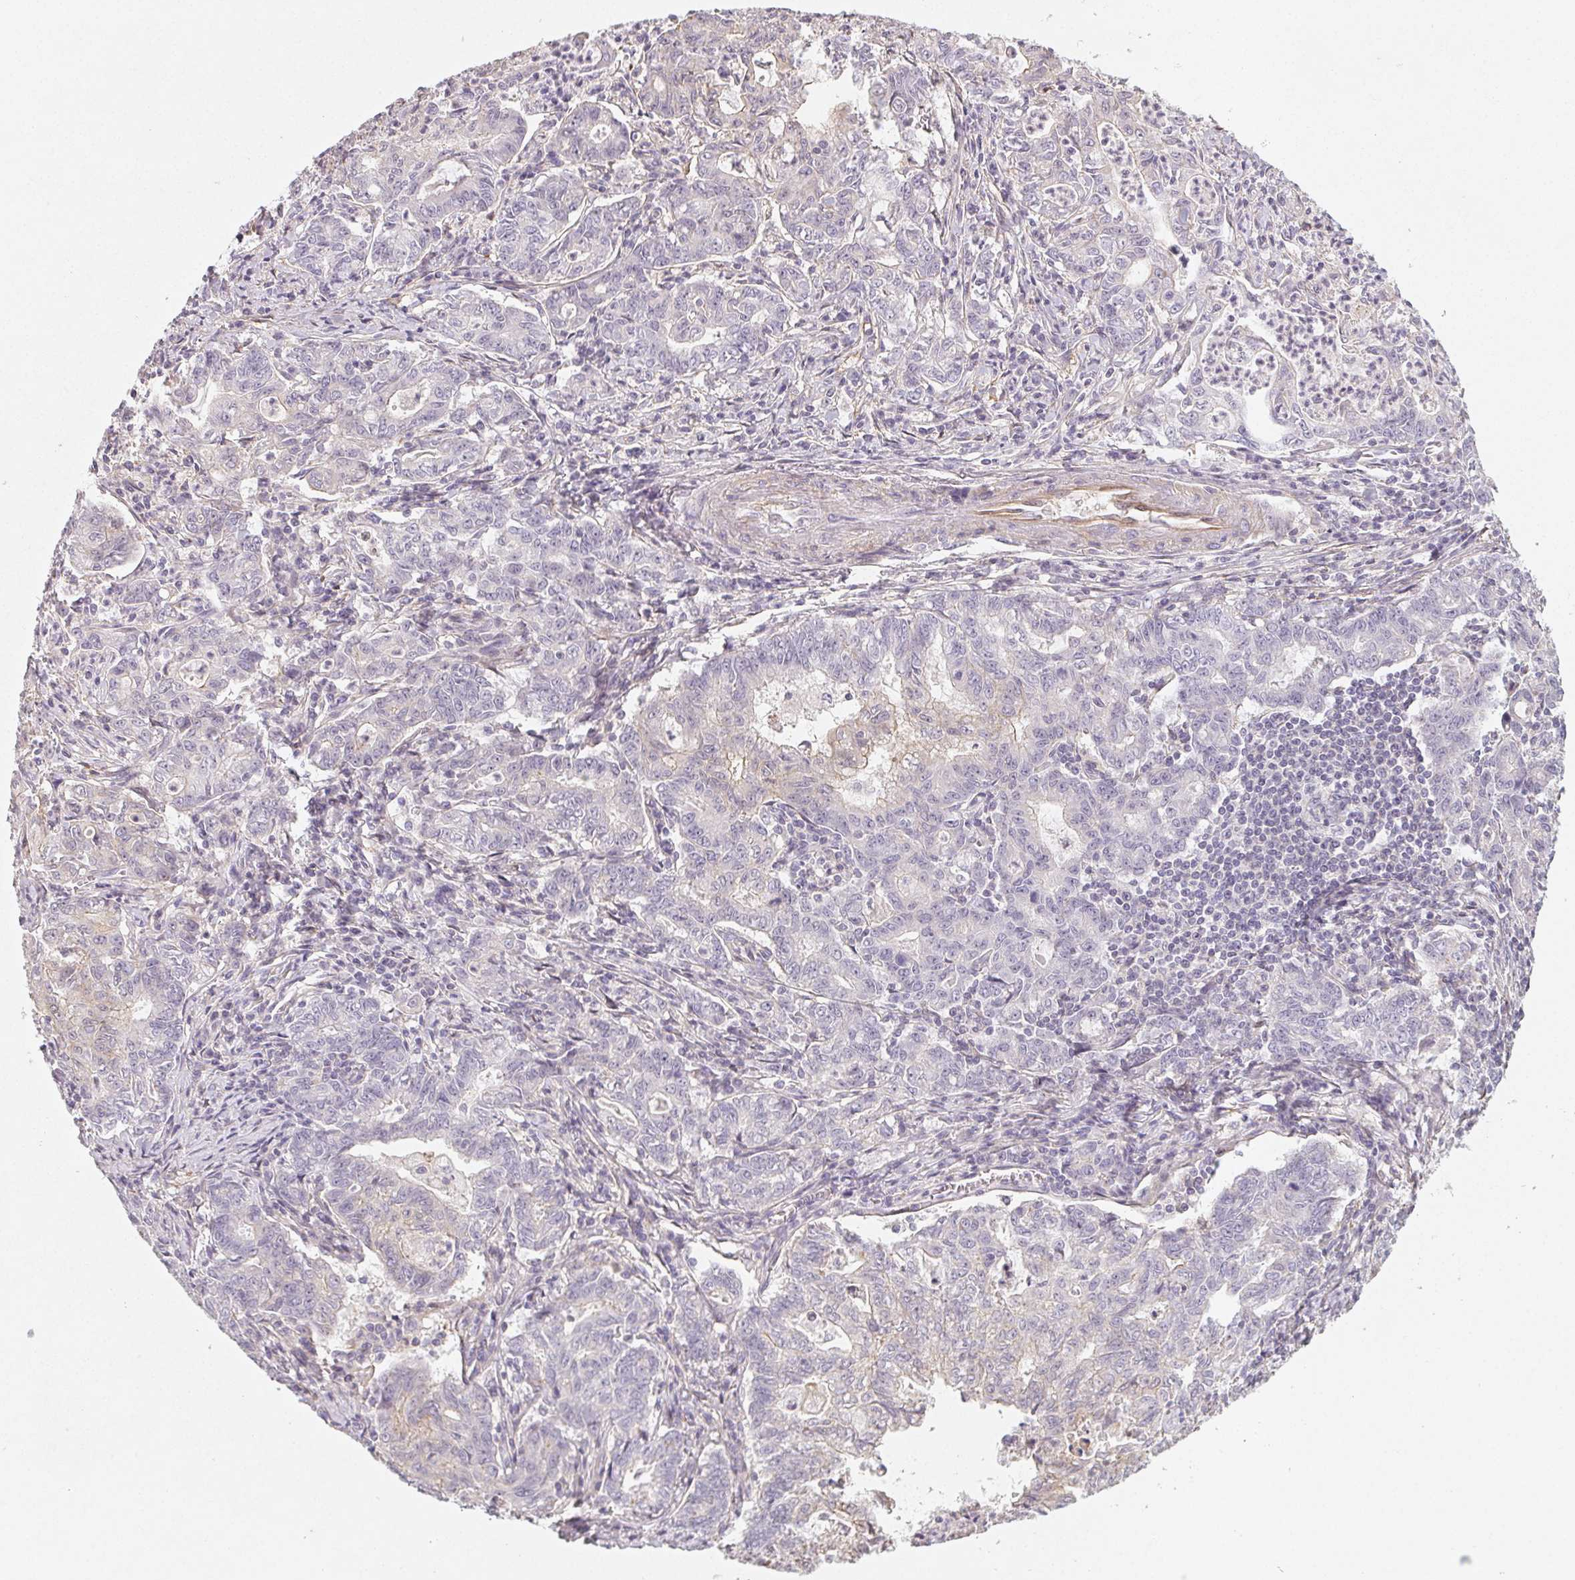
{"staining": {"intensity": "negative", "quantity": "none", "location": "none"}, "tissue": "stomach cancer", "cell_type": "Tumor cells", "image_type": "cancer", "snomed": [{"axis": "morphology", "description": "Adenocarcinoma, NOS"}, {"axis": "topography", "description": "Stomach, upper"}], "caption": "Immunohistochemical staining of human stomach cancer (adenocarcinoma) reveals no significant expression in tumor cells.", "gene": "LRRC23", "patient": {"sex": "female", "age": 79}}